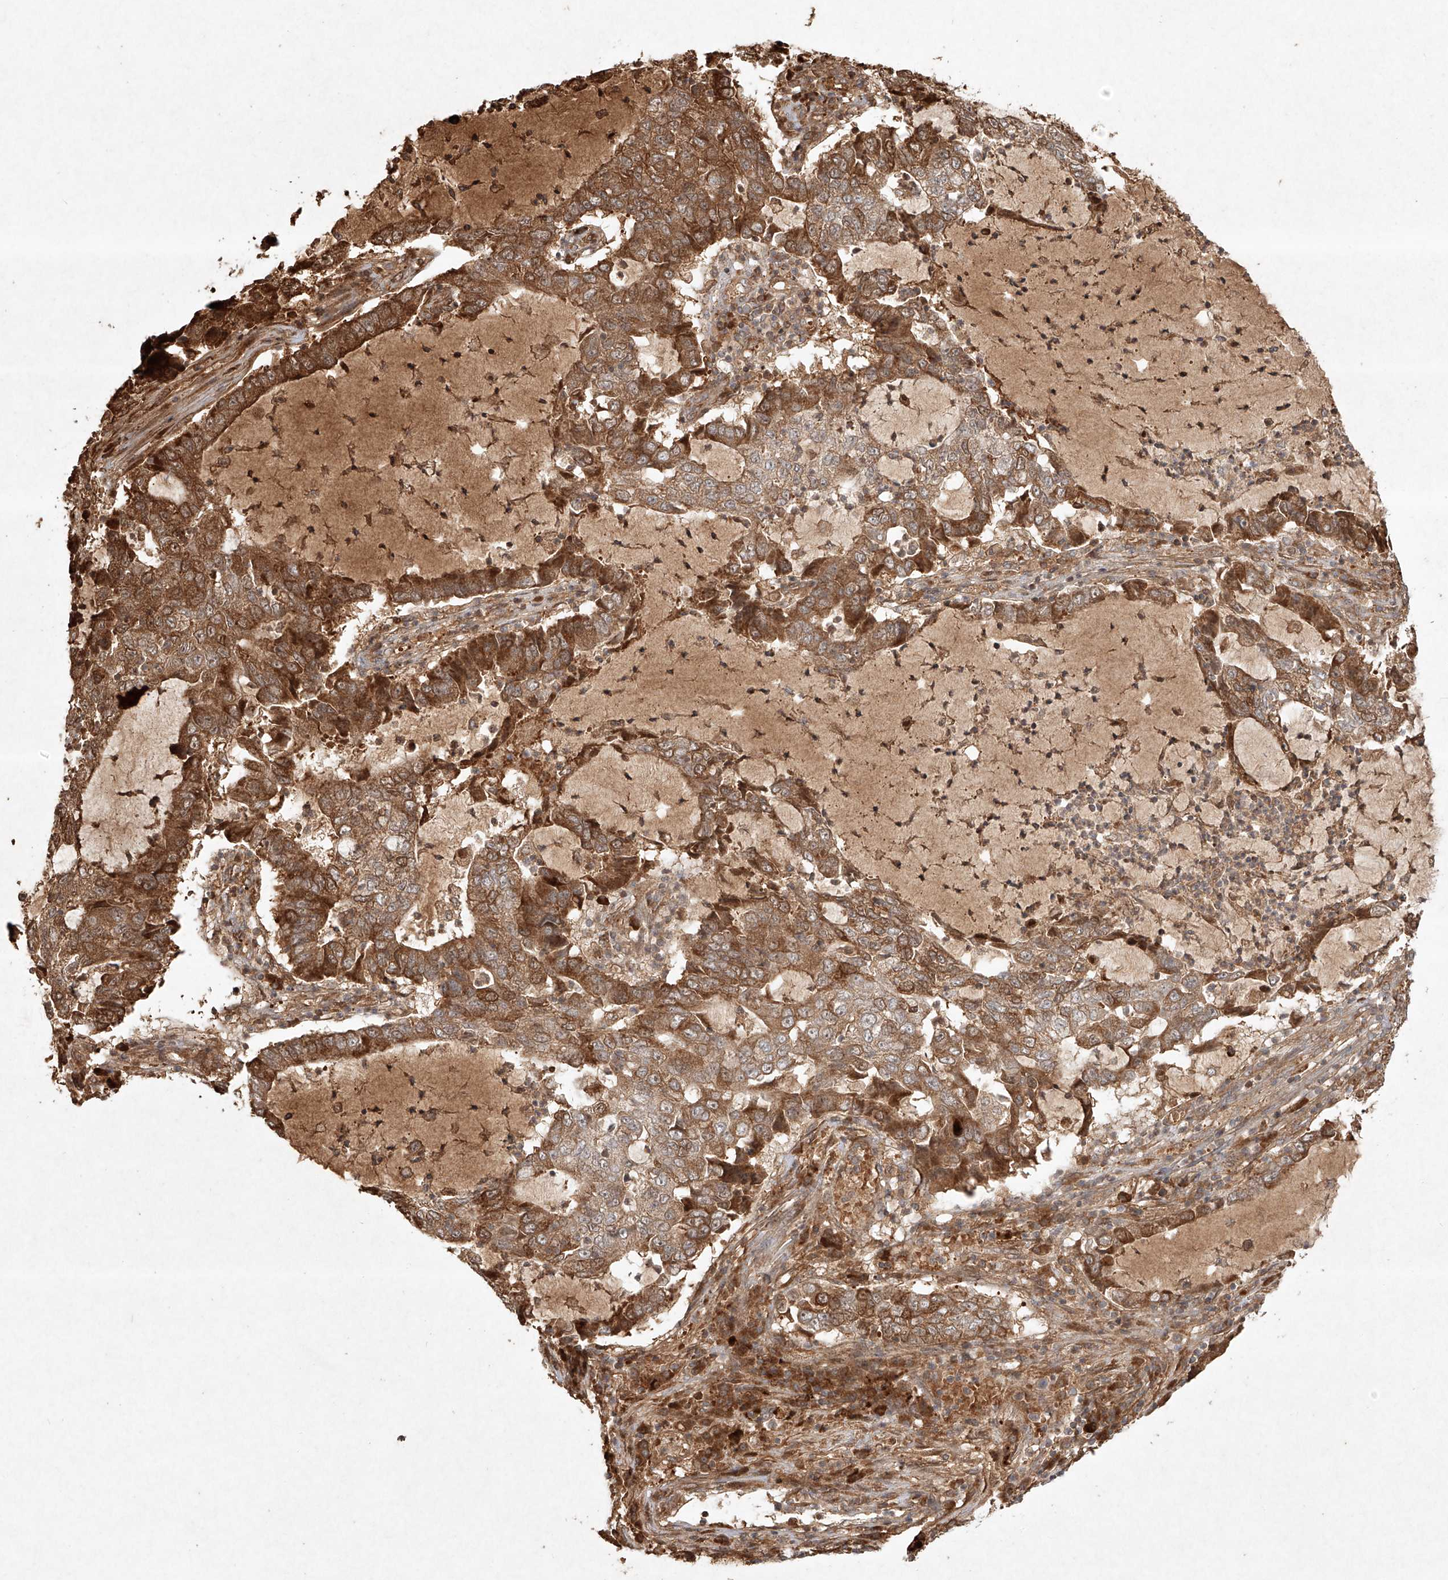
{"staining": {"intensity": "moderate", "quantity": ">75%", "location": "cytoplasmic/membranous"}, "tissue": "lung cancer", "cell_type": "Tumor cells", "image_type": "cancer", "snomed": [{"axis": "morphology", "description": "Adenocarcinoma, NOS"}, {"axis": "topography", "description": "Lung"}], "caption": "DAB (3,3'-diaminobenzidine) immunohistochemical staining of human lung cancer (adenocarcinoma) exhibits moderate cytoplasmic/membranous protein expression in approximately >75% of tumor cells.", "gene": "CYYR1", "patient": {"sex": "female", "age": 51}}